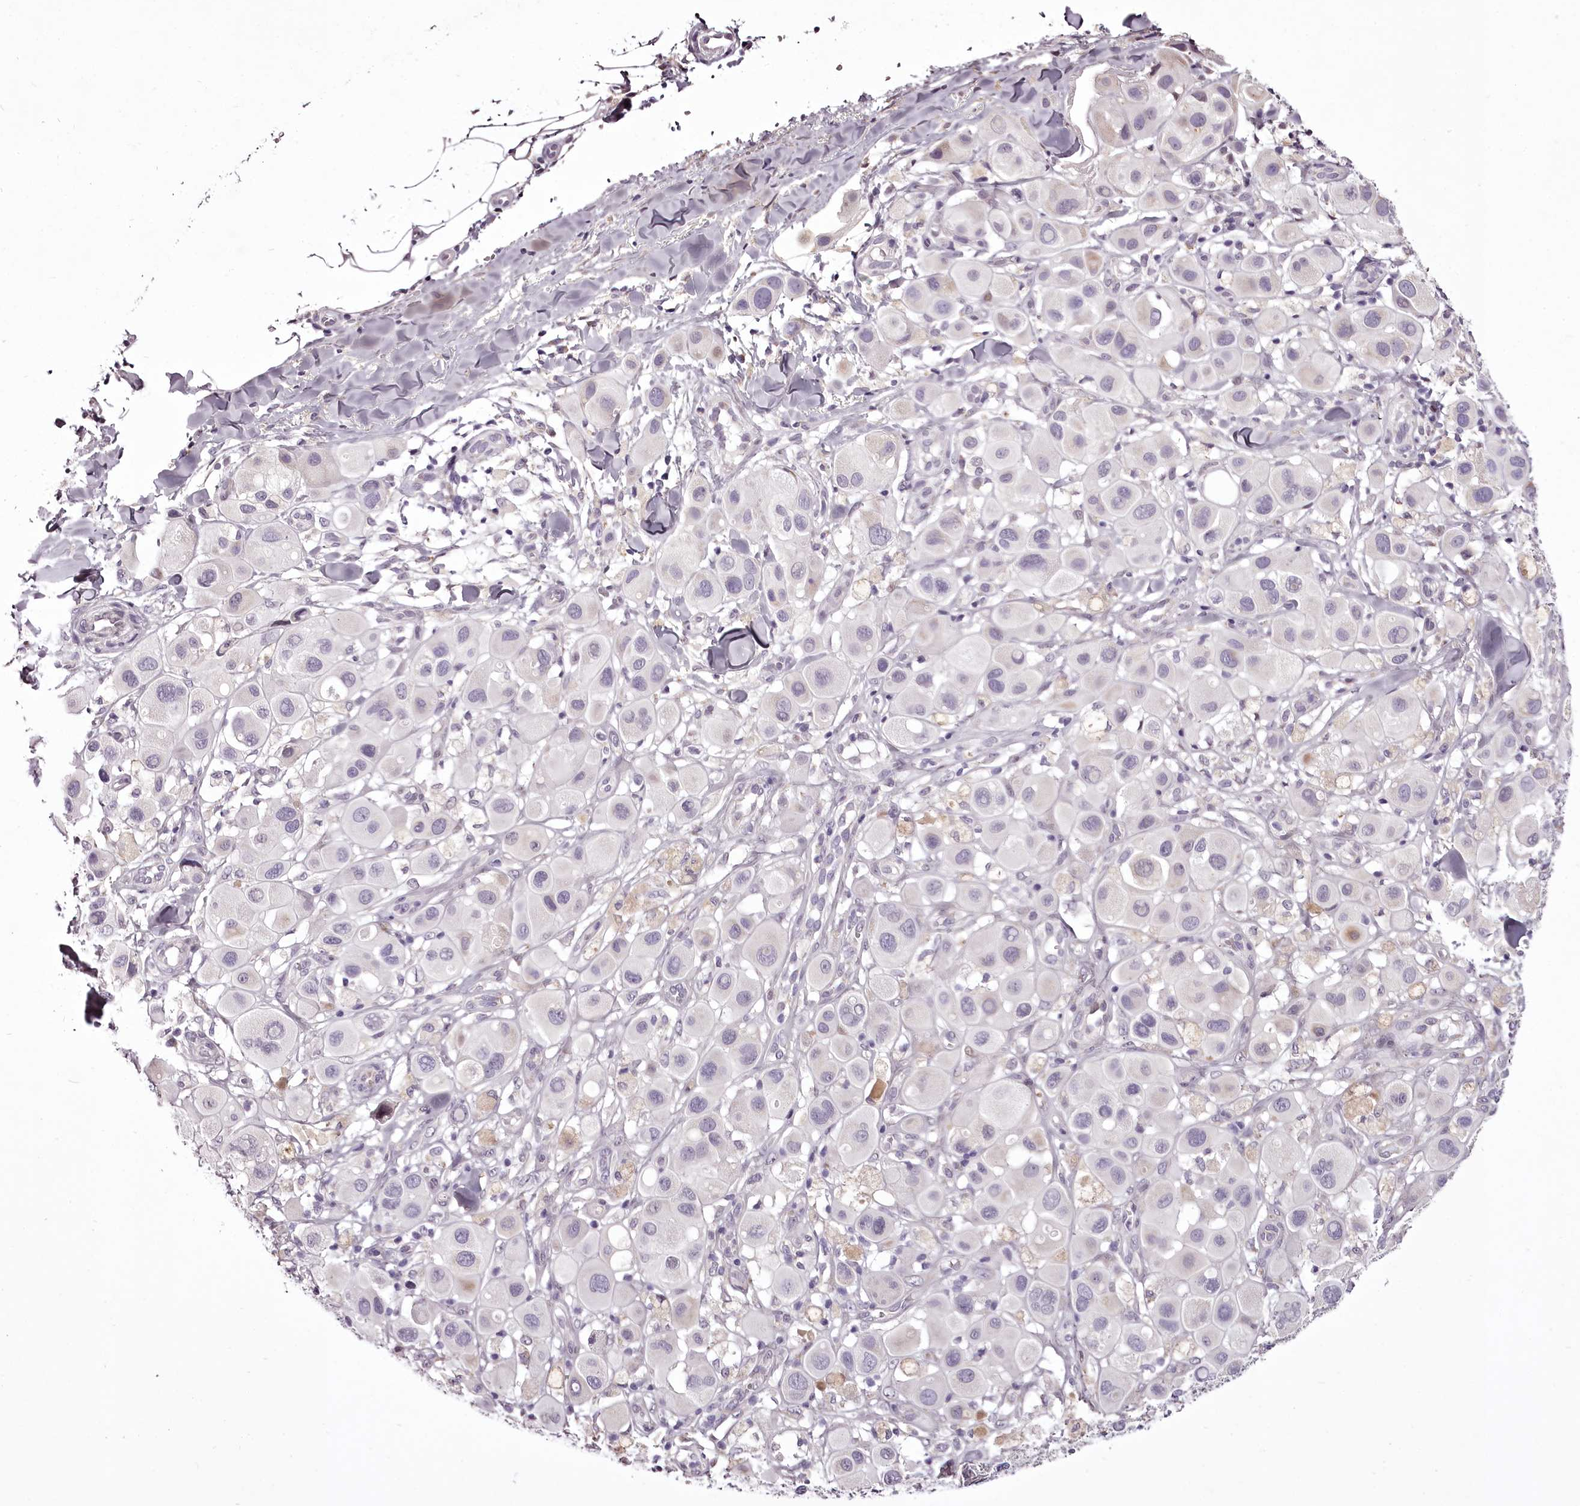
{"staining": {"intensity": "negative", "quantity": "none", "location": "none"}, "tissue": "melanoma", "cell_type": "Tumor cells", "image_type": "cancer", "snomed": [{"axis": "morphology", "description": "Malignant melanoma, Metastatic site"}, {"axis": "topography", "description": "Skin"}], "caption": "Immunohistochemistry (IHC) histopathology image of neoplastic tissue: melanoma stained with DAB demonstrates no significant protein staining in tumor cells.", "gene": "C1orf56", "patient": {"sex": "male", "age": 41}}